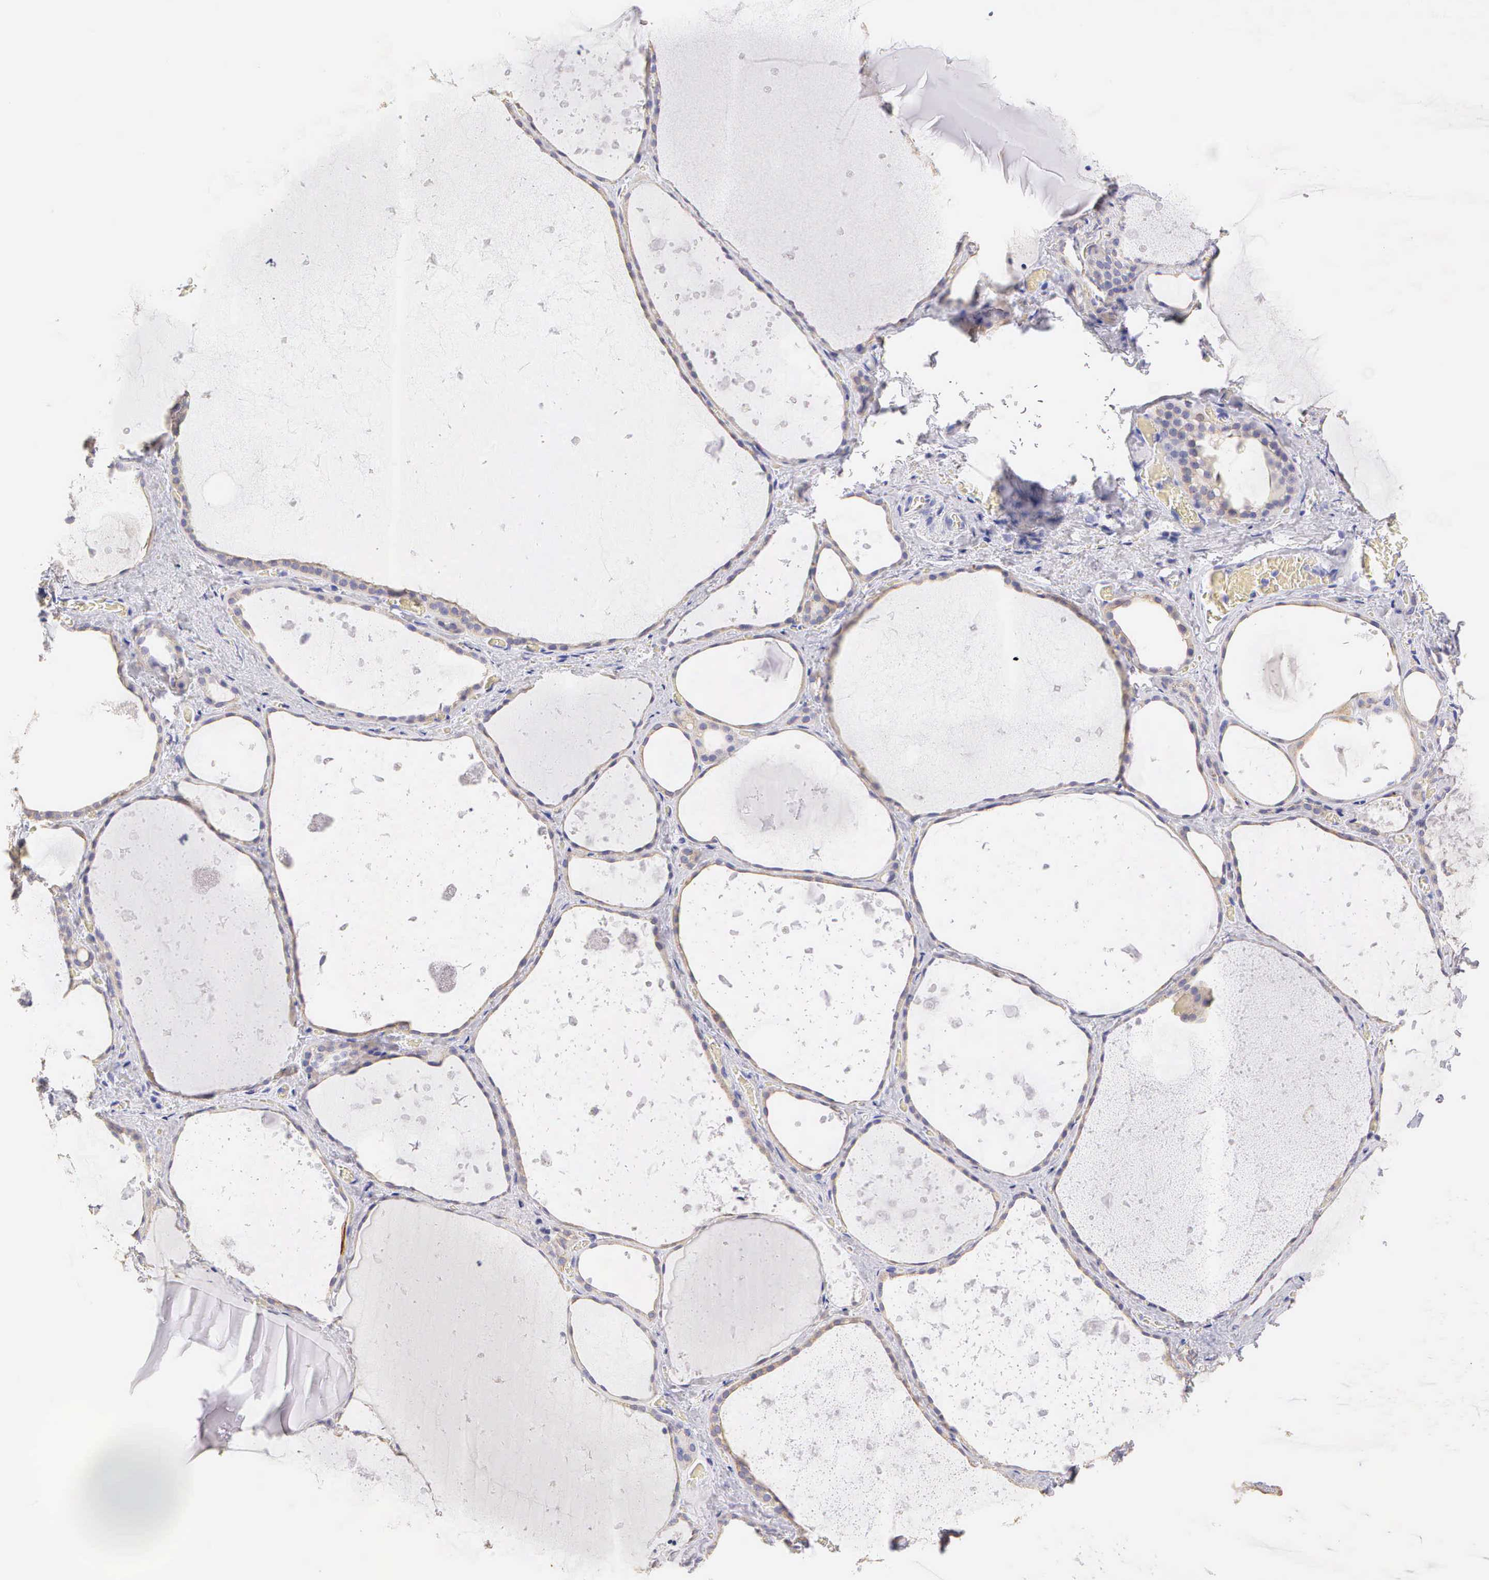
{"staining": {"intensity": "negative", "quantity": "none", "location": "none"}, "tissue": "thyroid gland", "cell_type": "Glandular cells", "image_type": "normal", "snomed": [{"axis": "morphology", "description": "Normal tissue, NOS"}, {"axis": "topography", "description": "Thyroid gland"}], "caption": "The immunohistochemistry (IHC) micrograph has no significant staining in glandular cells of thyroid gland.", "gene": "KRT17", "patient": {"sex": "male", "age": 76}}